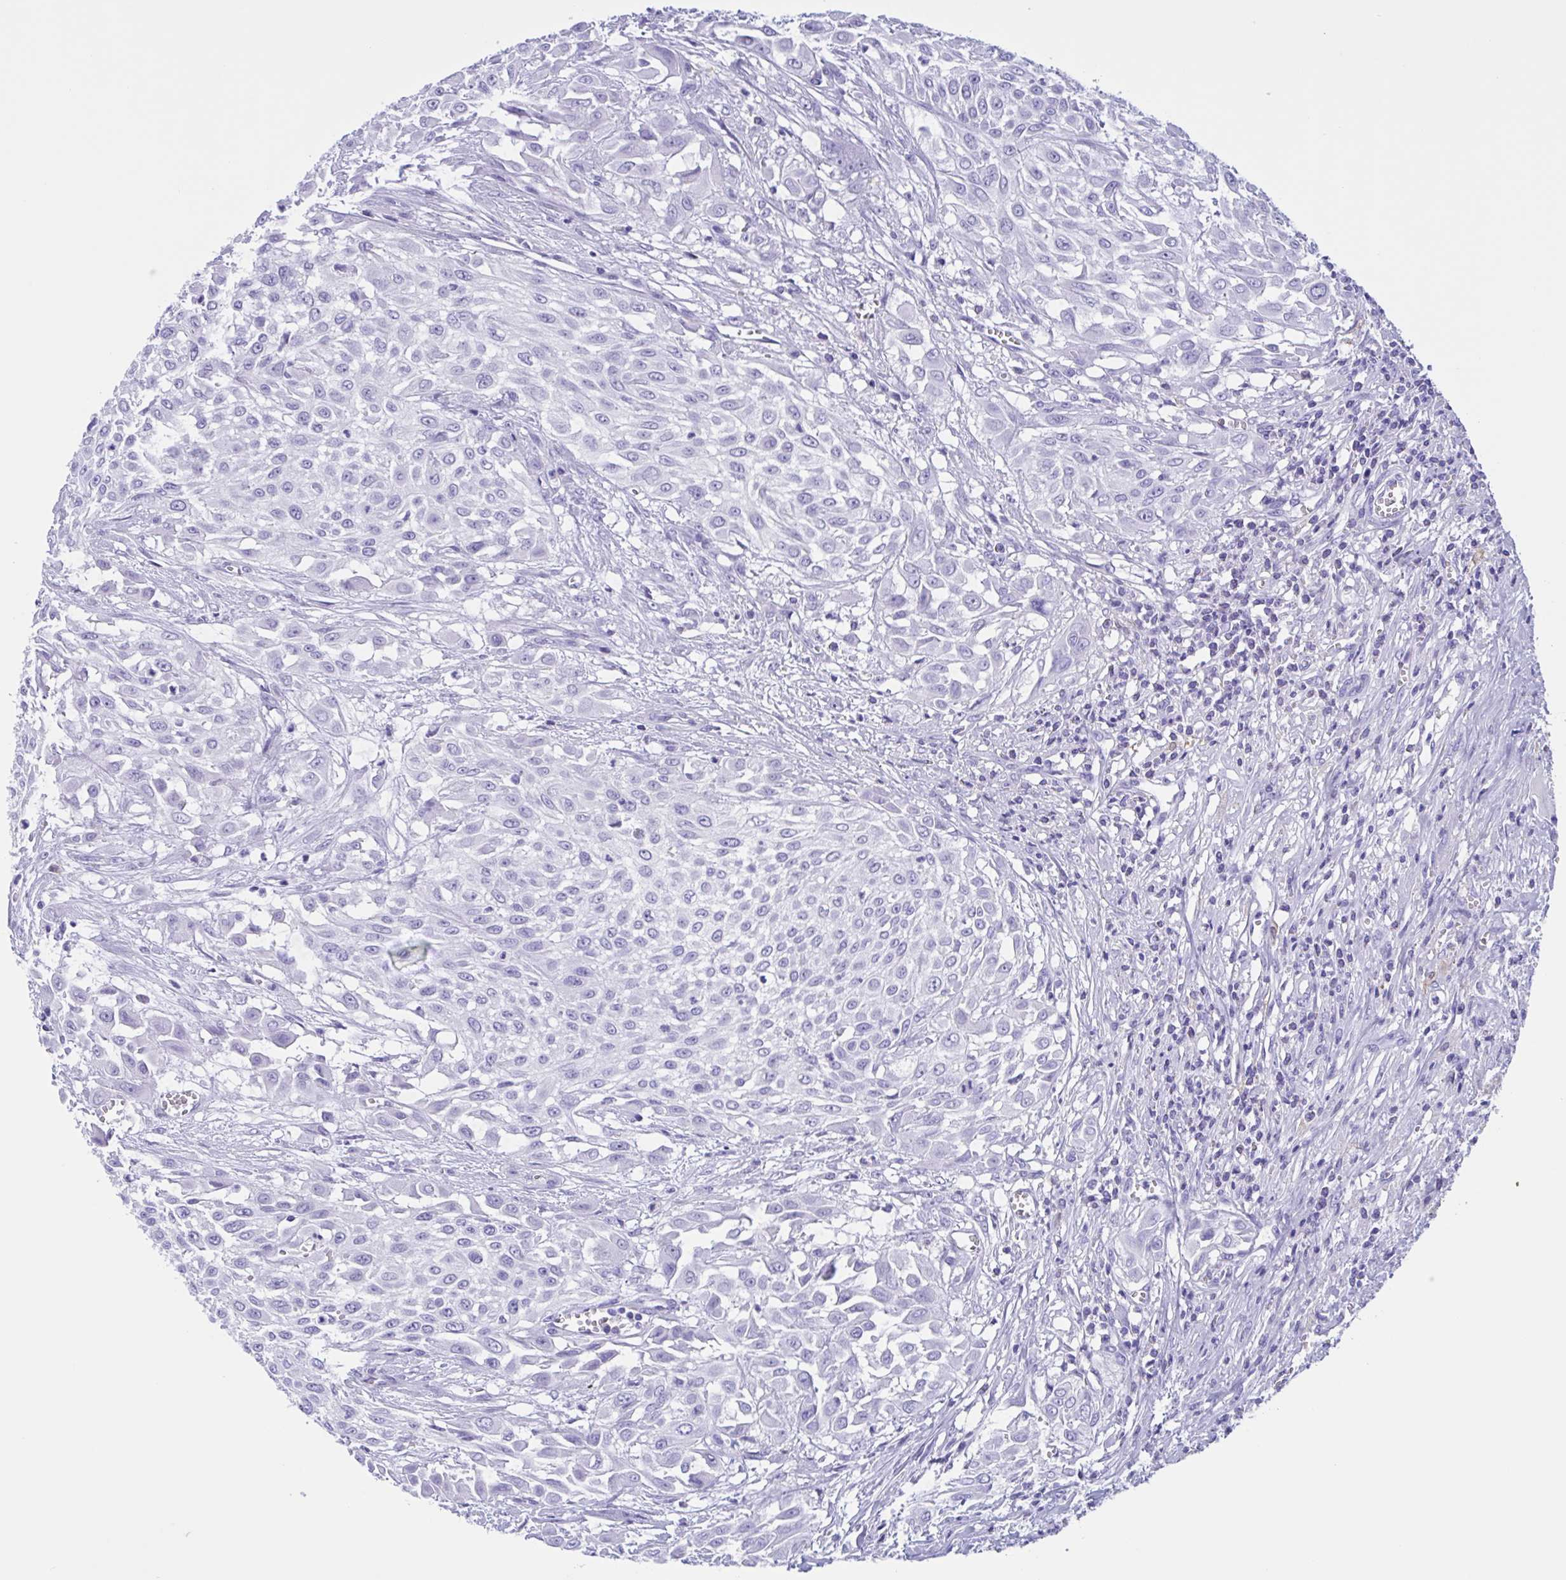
{"staining": {"intensity": "negative", "quantity": "none", "location": "none"}, "tissue": "urothelial cancer", "cell_type": "Tumor cells", "image_type": "cancer", "snomed": [{"axis": "morphology", "description": "Urothelial carcinoma, High grade"}, {"axis": "topography", "description": "Urinary bladder"}], "caption": "An image of human high-grade urothelial carcinoma is negative for staining in tumor cells.", "gene": "ZNF850", "patient": {"sex": "male", "age": 57}}